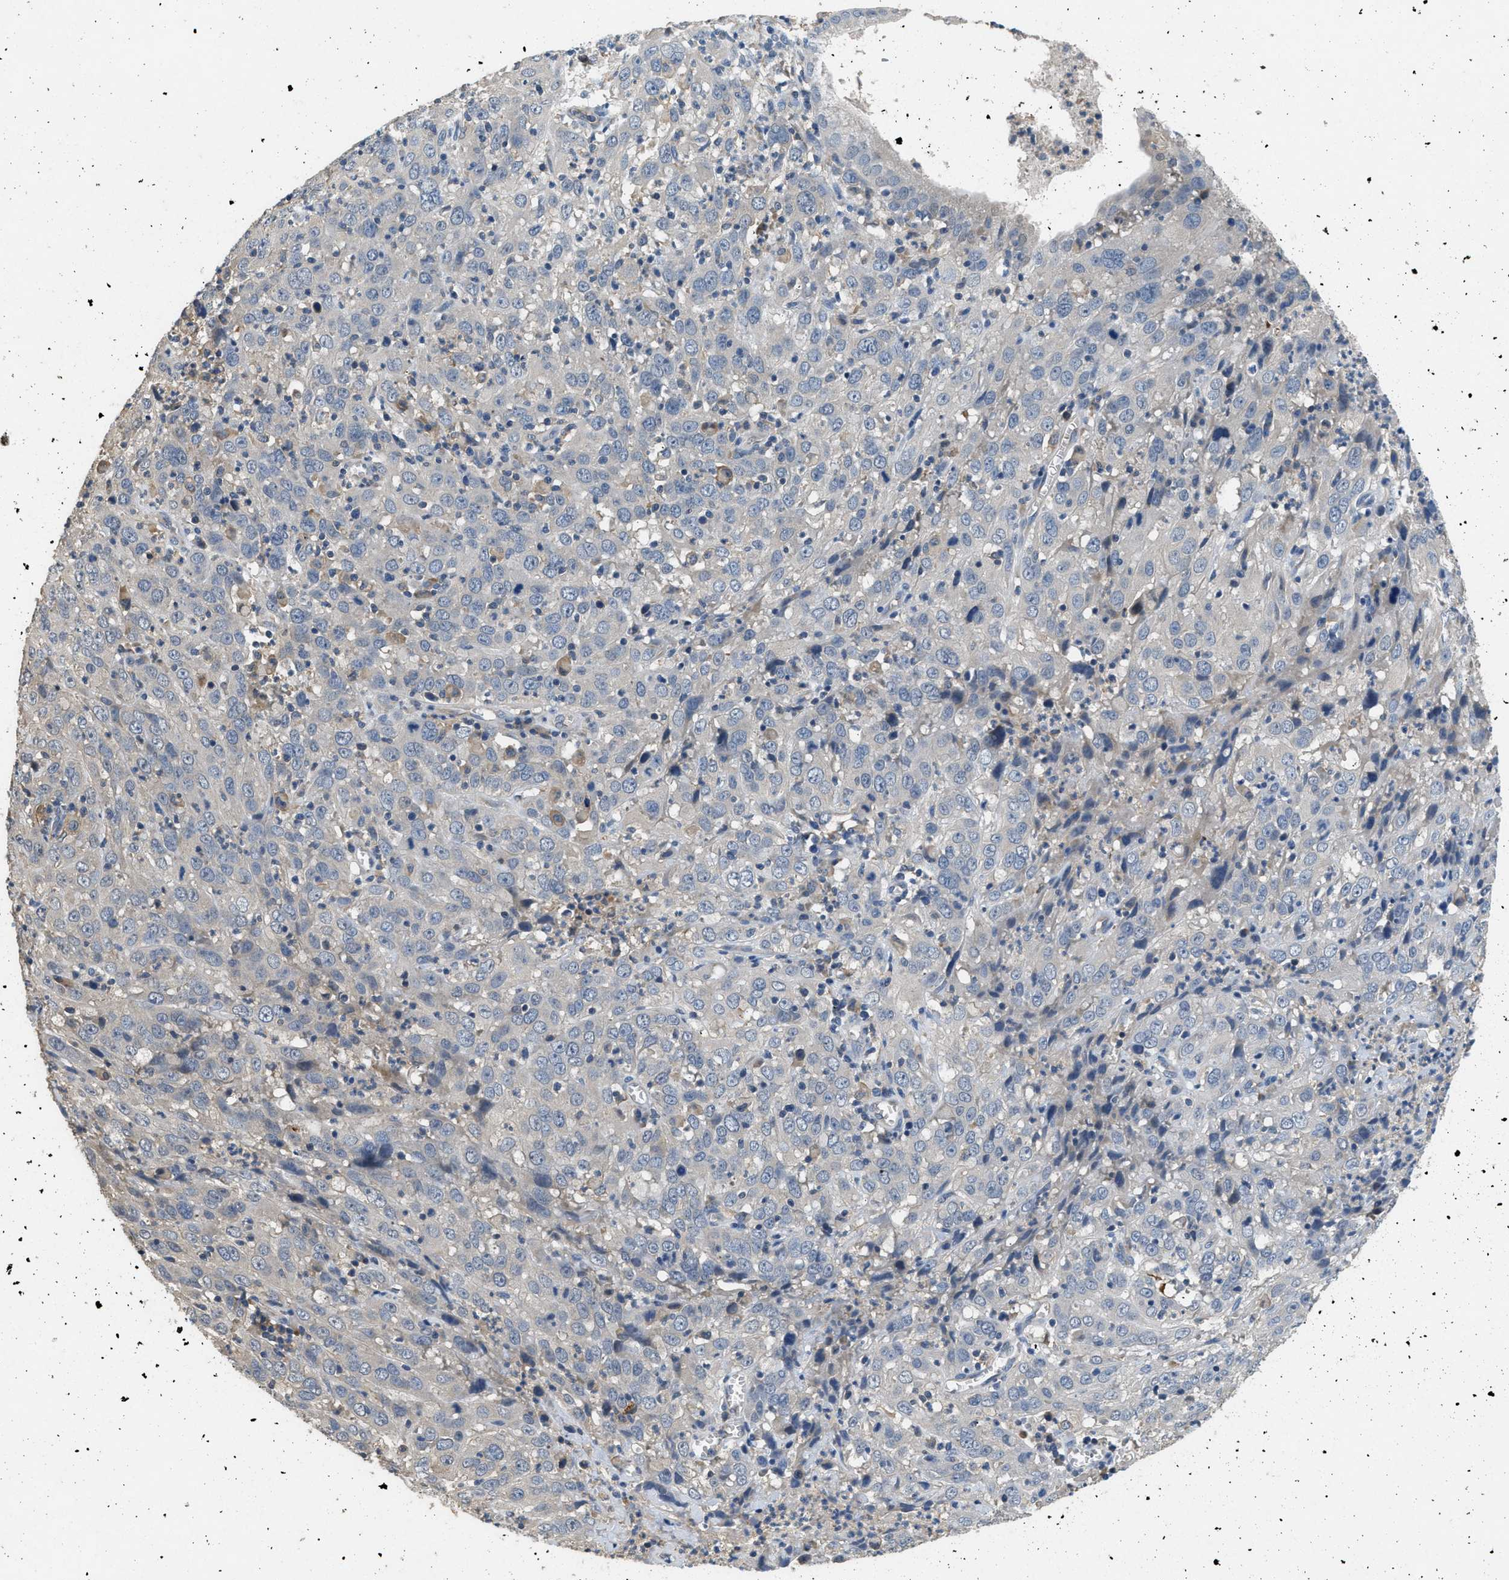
{"staining": {"intensity": "negative", "quantity": "none", "location": "none"}, "tissue": "cervical cancer", "cell_type": "Tumor cells", "image_type": "cancer", "snomed": [{"axis": "morphology", "description": "Squamous cell carcinoma, NOS"}, {"axis": "topography", "description": "Cervix"}], "caption": "IHC micrograph of neoplastic tissue: human cervical cancer stained with DAB (3,3'-diaminobenzidine) reveals no significant protein positivity in tumor cells.", "gene": "DGKE", "patient": {"sex": "female", "age": 32}}